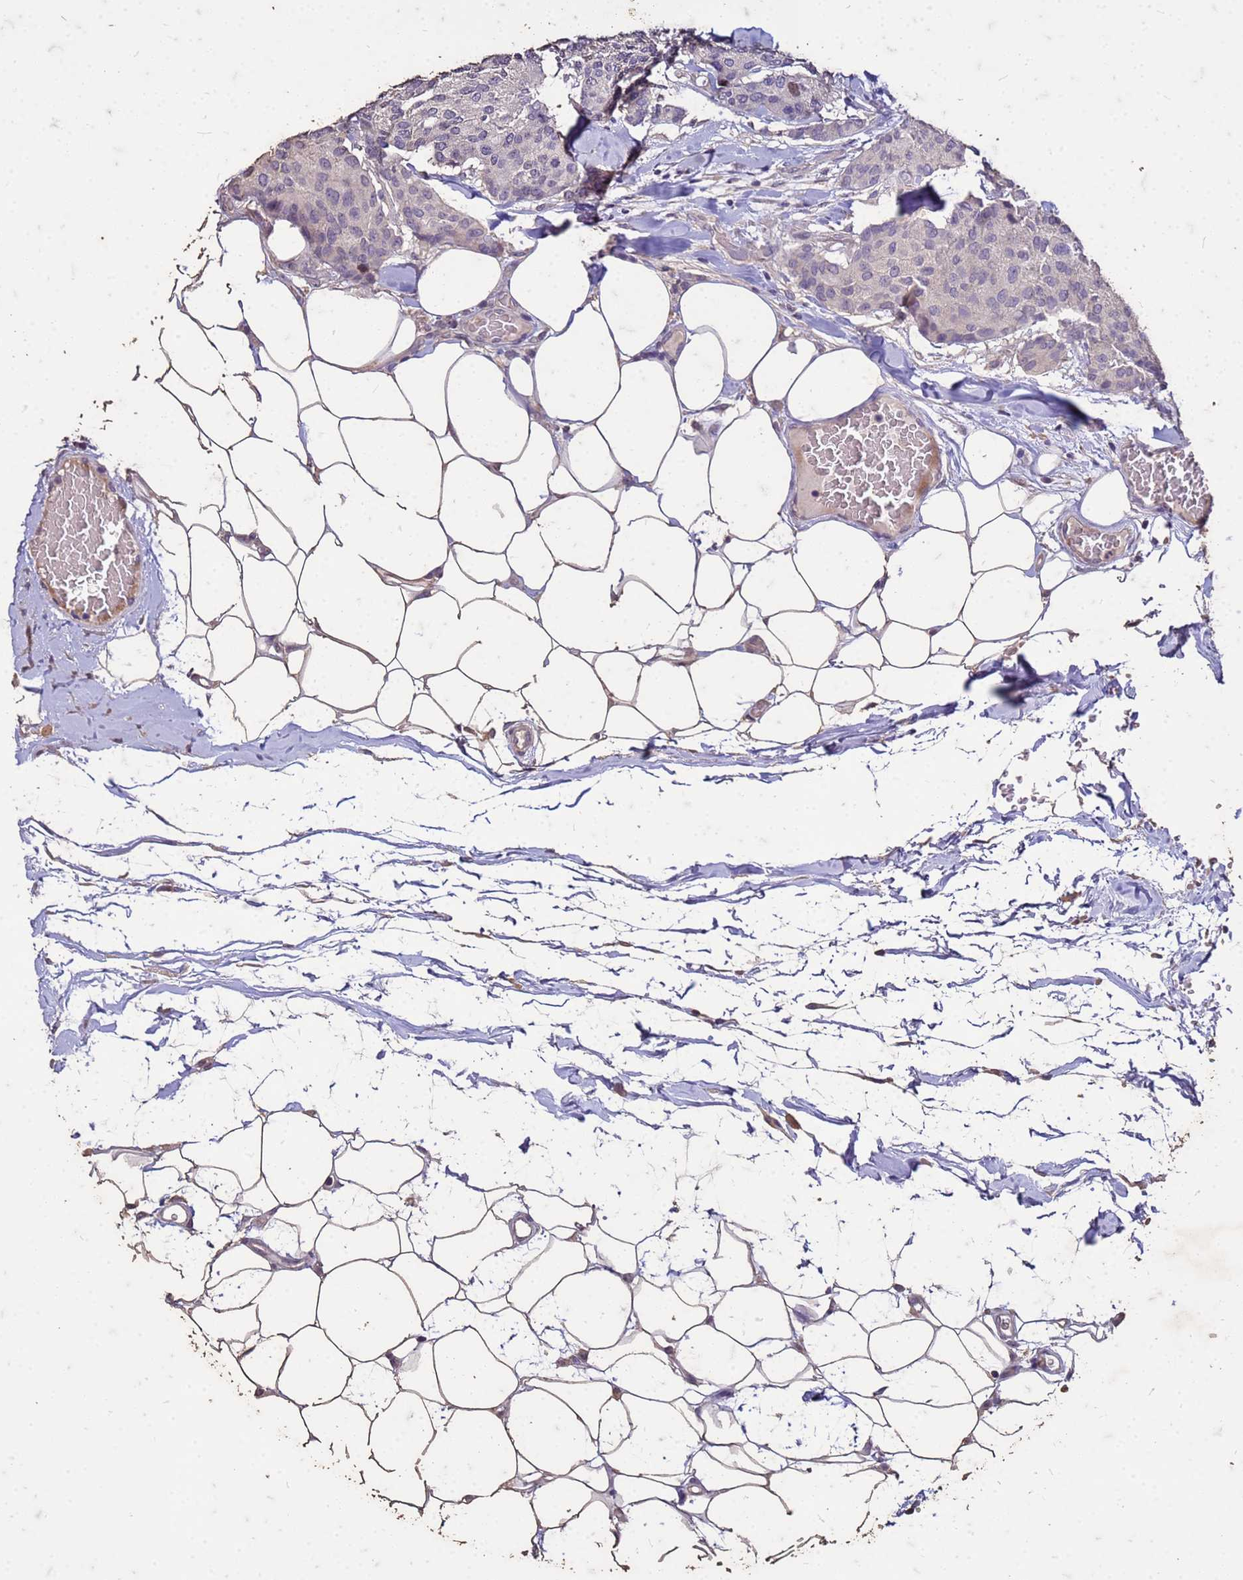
{"staining": {"intensity": "negative", "quantity": "none", "location": "none"}, "tissue": "breast cancer", "cell_type": "Tumor cells", "image_type": "cancer", "snomed": [{"axis": "morphology", "description": "Duct carcinoma"}, {"axis": "topography", "description": "Breast"}], "caption": "High magnification brightfield microscopy of breast intraductal carcinoma stained with DAB (brown) and counterstained with hematoxylin (blue): tumor cells show no significant positivity.", "gene": "FAM184B", "patient": {"sex": "female", "age": 75}}